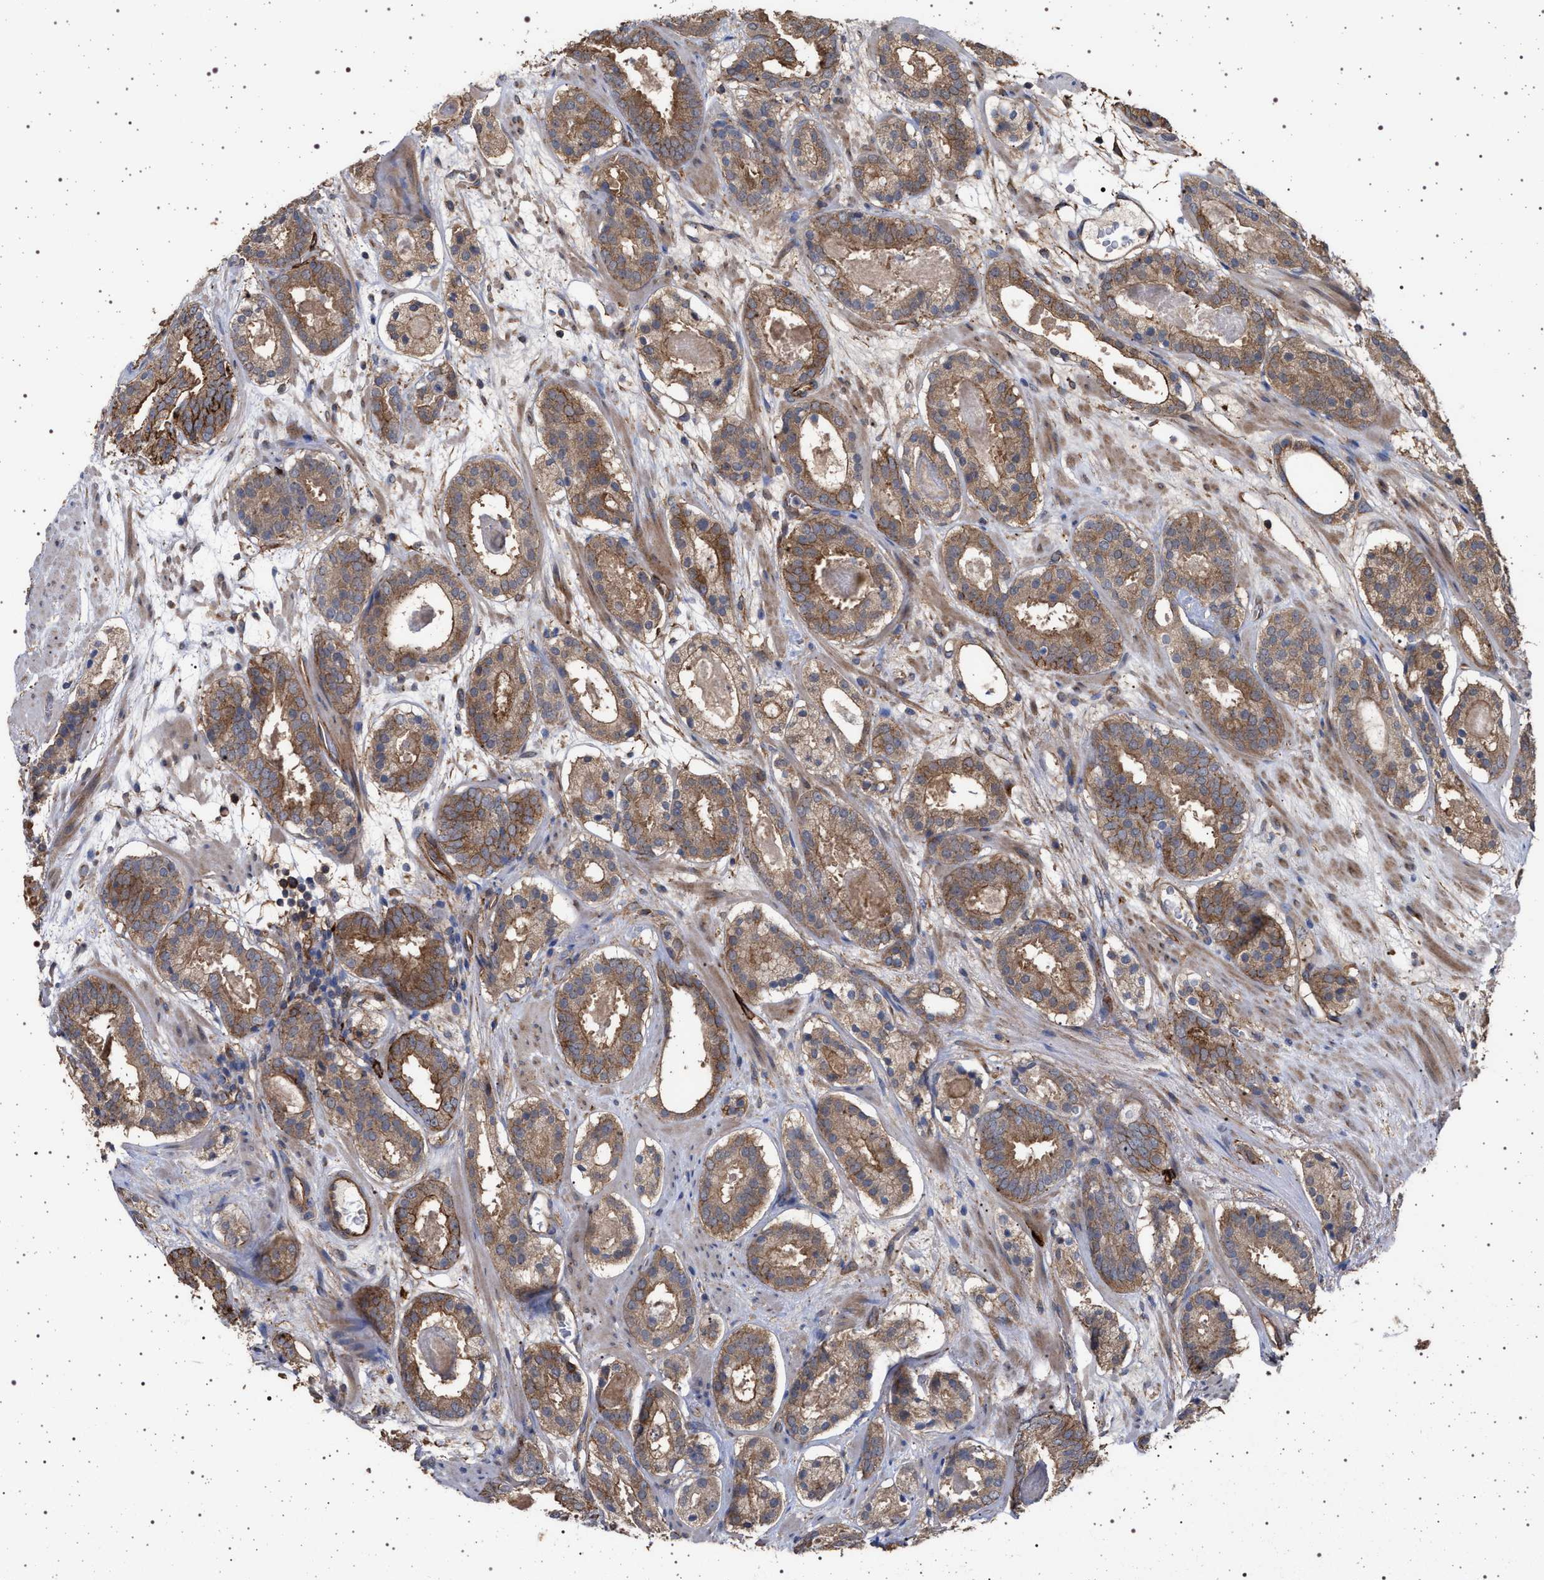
{"staining": {"intensity": "moderate", "quantity": ">75%", "location": "cytoplasmic/membranous"}, "tissue": "prostate cancer", "cell_type": "Tumor cells", "image_type": "cancer", "snomed": [{"axis": "morphology", "description": "Adenocarcinoma, Low grade"}, {"axis": "topography", "description": "Prostate"}], "caption": "The micrograph reveals staining of prostate cancer, revealing moderate cytoplasmic/membranous protein positivity (brown color) within tumor cells.", "gene": "IFT20", "patient": {"sex": "male", "age": 69}}